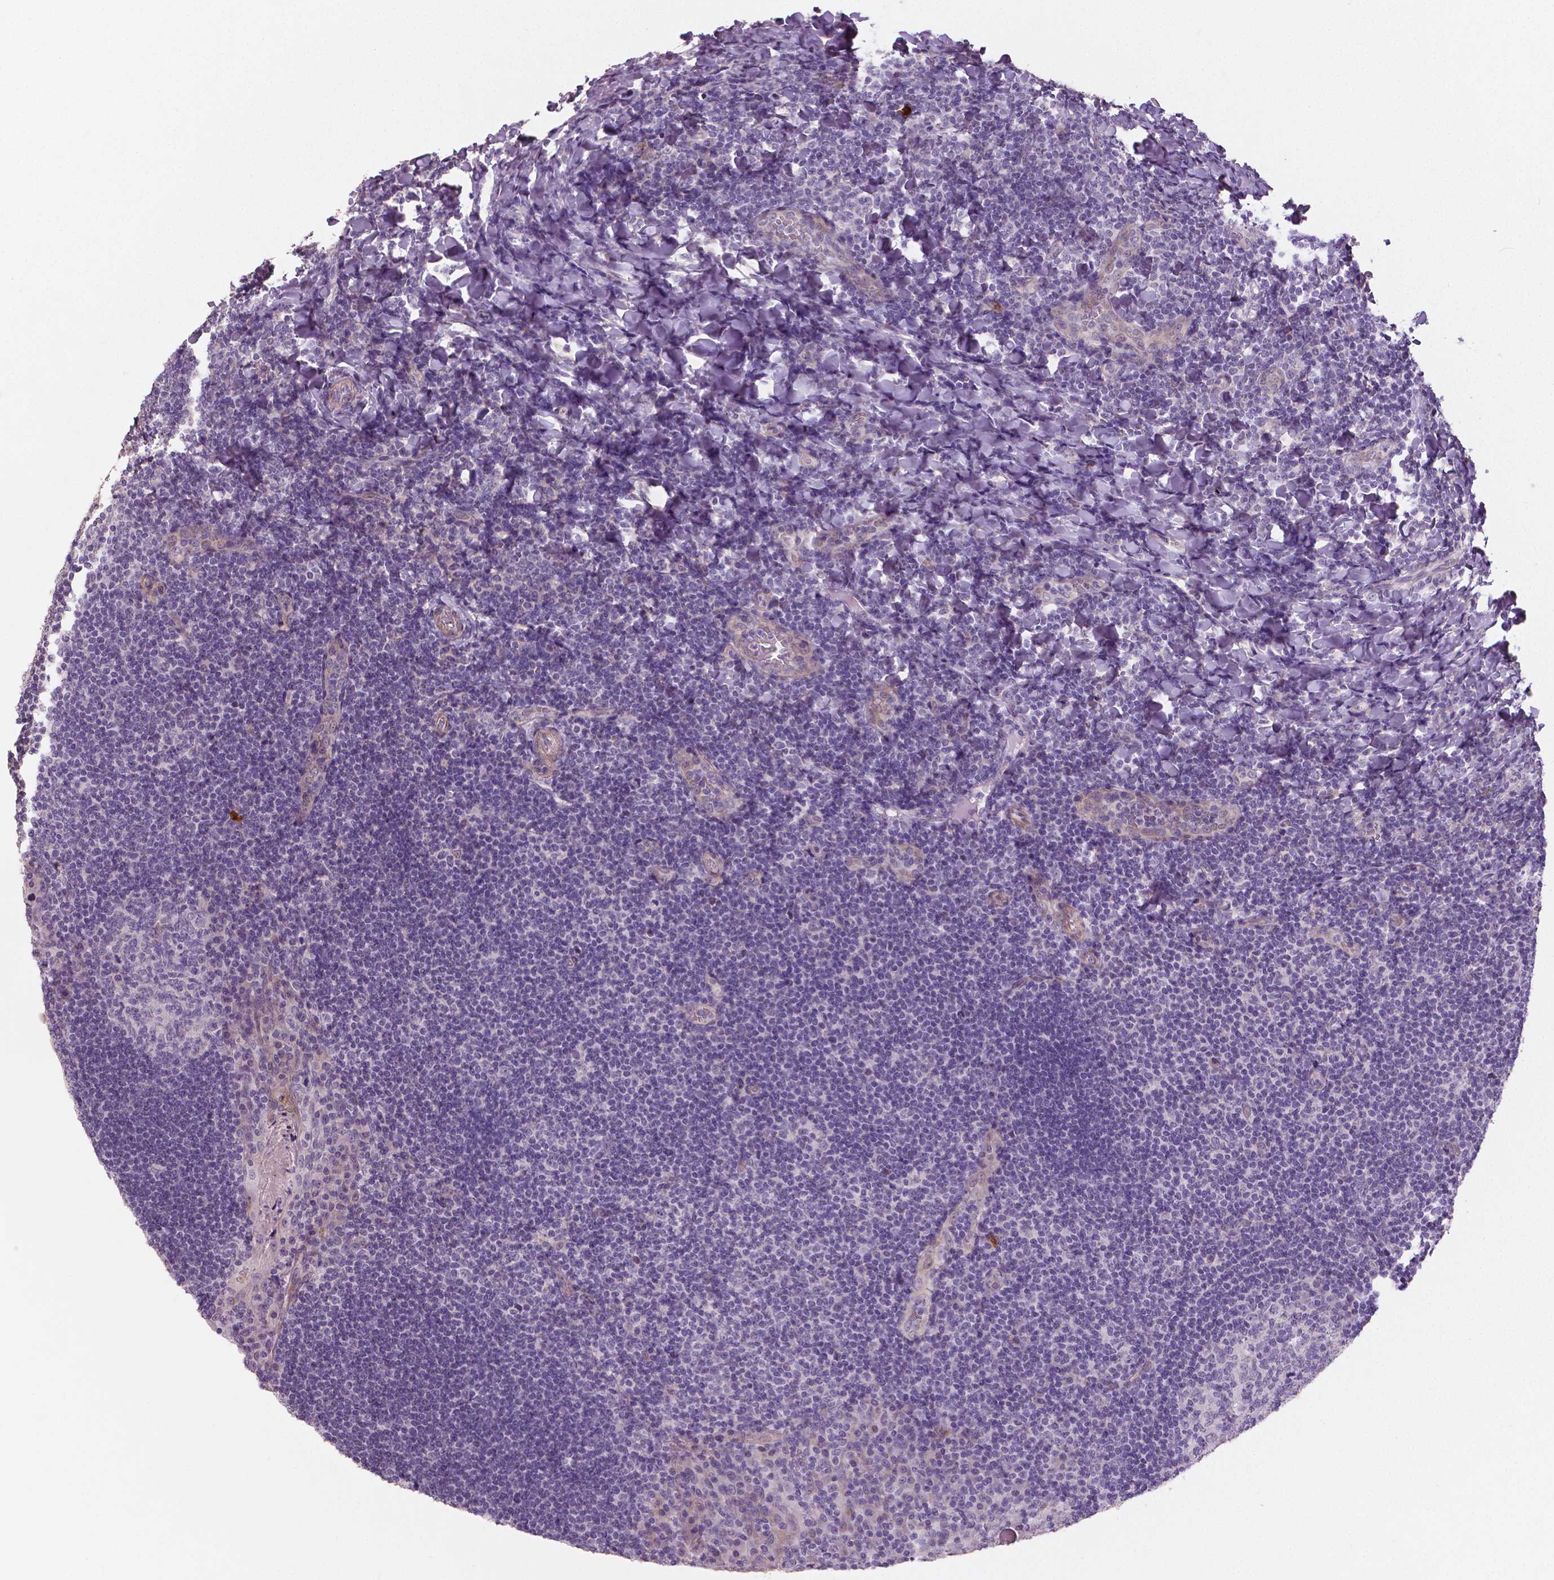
{"staining": {"intensity": "negative", "quantity": "none", "location": "none"}, "tissue": "tonsil", "cell_type": "Germinal center cells", "image_type": "normal", "snomed": [{"axis": "morphology", "description": "Normal tissue, NOS"}, {"axis": "topography", "description": "Tonsil"}], "caption": "Immunohistochemical staining of unremarkable human tonsil reveals no significant positivity in germinal center cells.", "gene": "FLT1", "patient": {"sex": "male", "age": 17}}